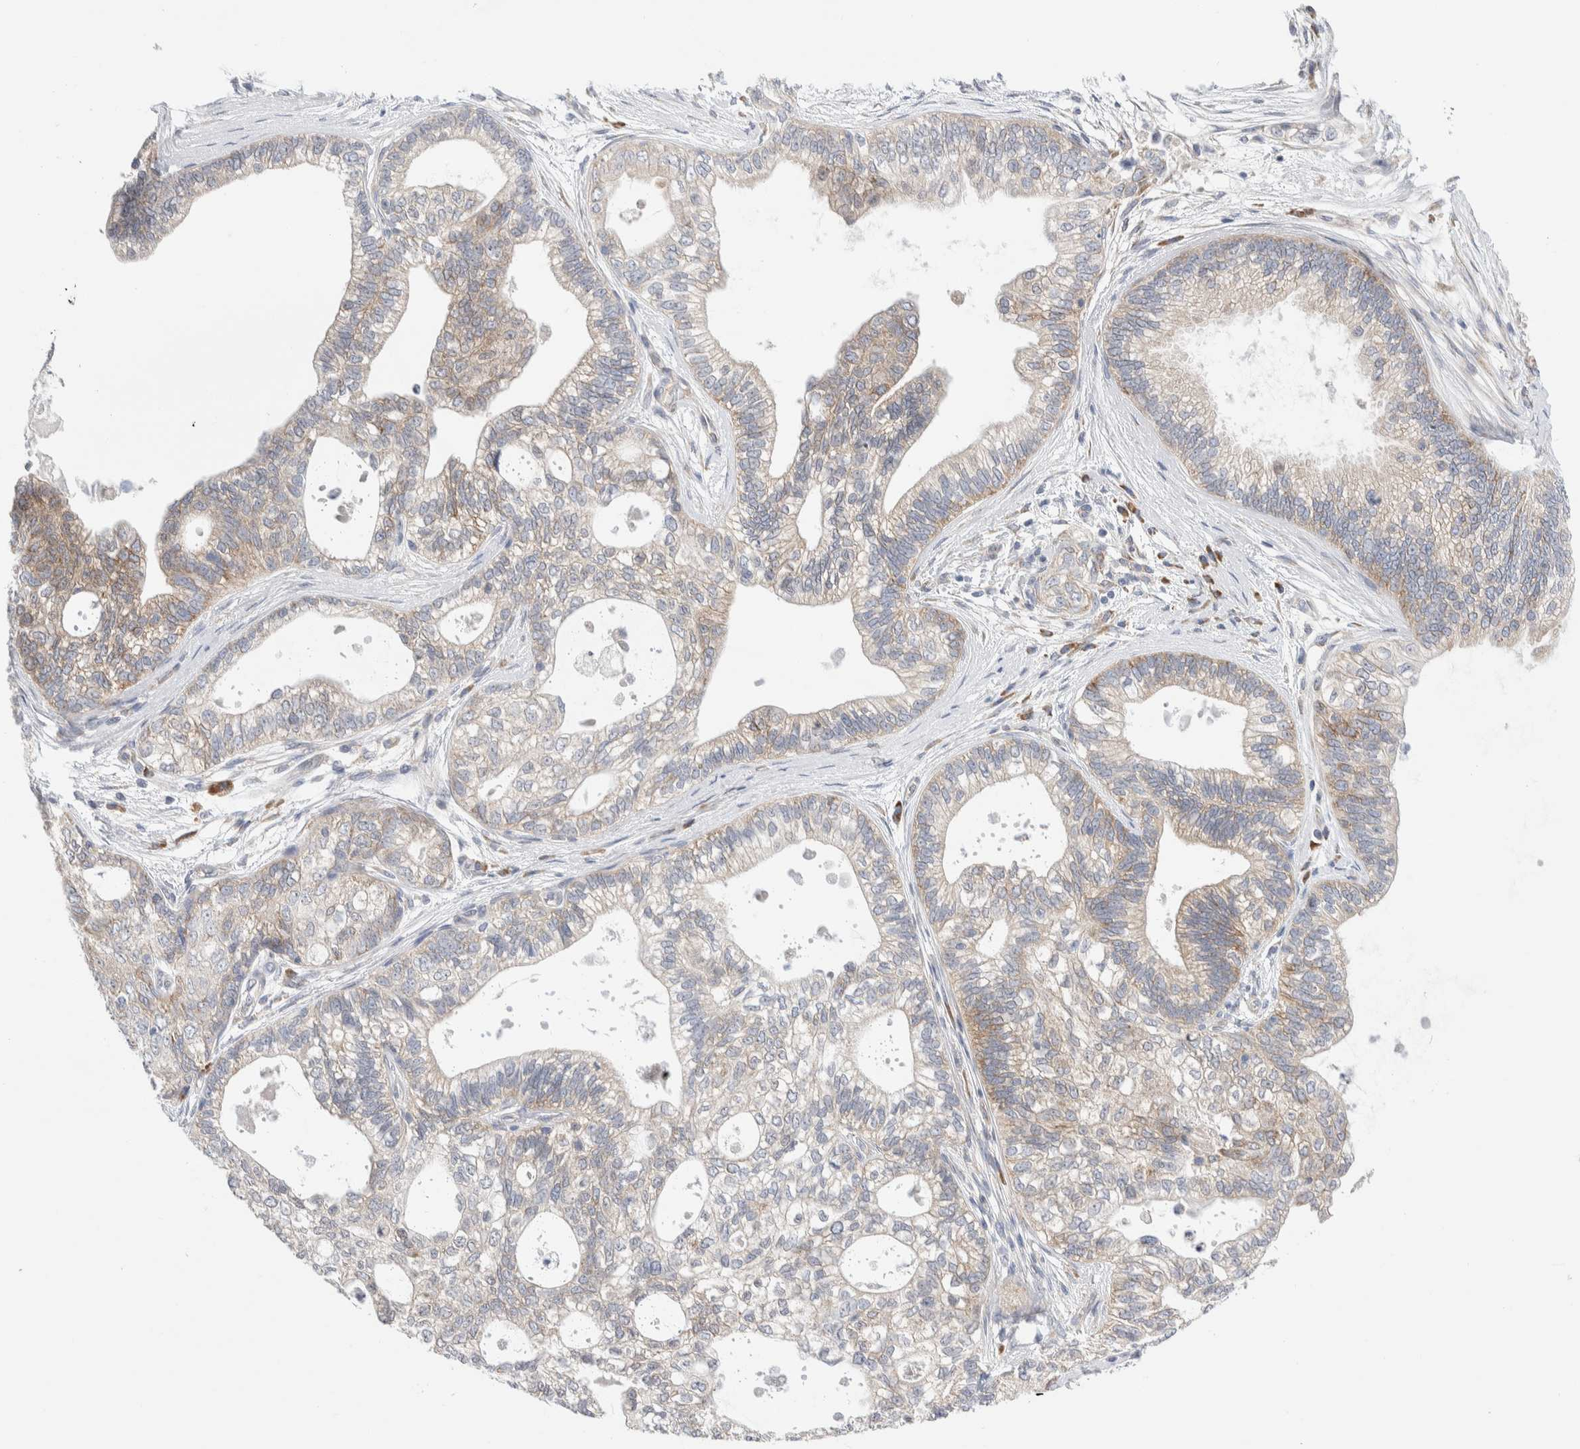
{"staining": {"intensity": "weak", "quantity": "<25%", "location": "cytoplasmic/membranous"}, "tissue": "pancreatic cancer", "cell_type": "Tumor cells", "image_type": "cancer", "snomed": [{"axis": "morphology", "description": "Adenocarcinoma, NOS"}, {"axis": "topography", "description": "Pancreas"}], "caption": "Protein analysis of pancreatic cancer (adenocarcinoma) demonstrates no significant staining in tumor cells.", "gene": "RACK1", "patient": {"sex": "male", "age": 72}}